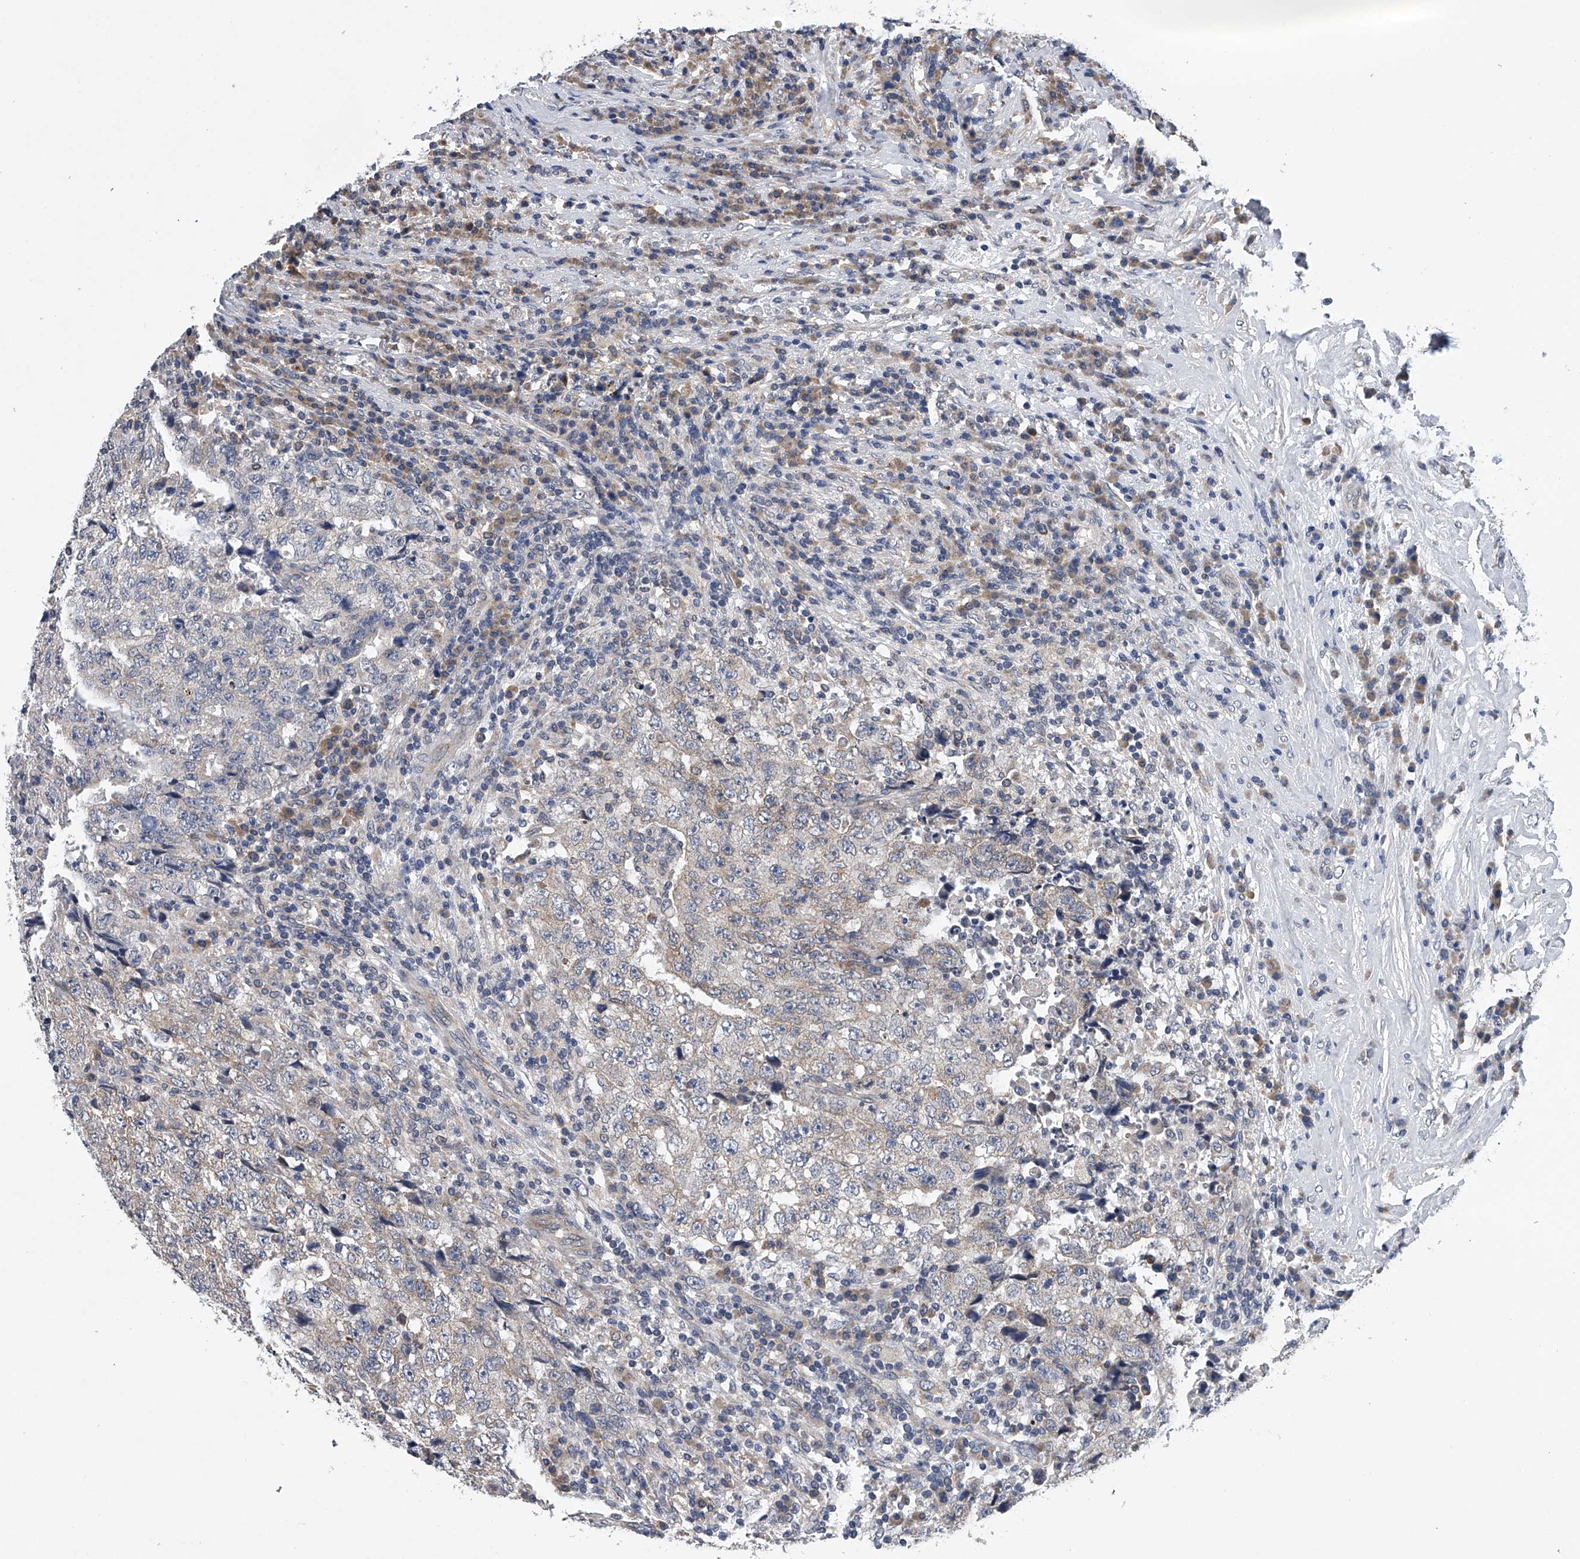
{"staining": {"intensity": "weak", "quantity": "<25%", "location": "cytoplasmic/membranous"}, "tissue": "testis cancer", "cell_type": "Tumor cells", "image_type": "cancer", "snomed": [{"axis": "morphology", "description": "Necrosis, NOS"}, {"axis": "morphology", "description": "Carcinoma, Embryonal, NOS"}, {"axis": "topography", "description": "Testis"}], "caption": "DAB (3,3'-diaminobenzidine) immunohistochemical staining of human testis cancer exhibits no significant positivity in tumor cells.", "gene": "RNF5", "patient": {"sex": "male", "age": 19}}